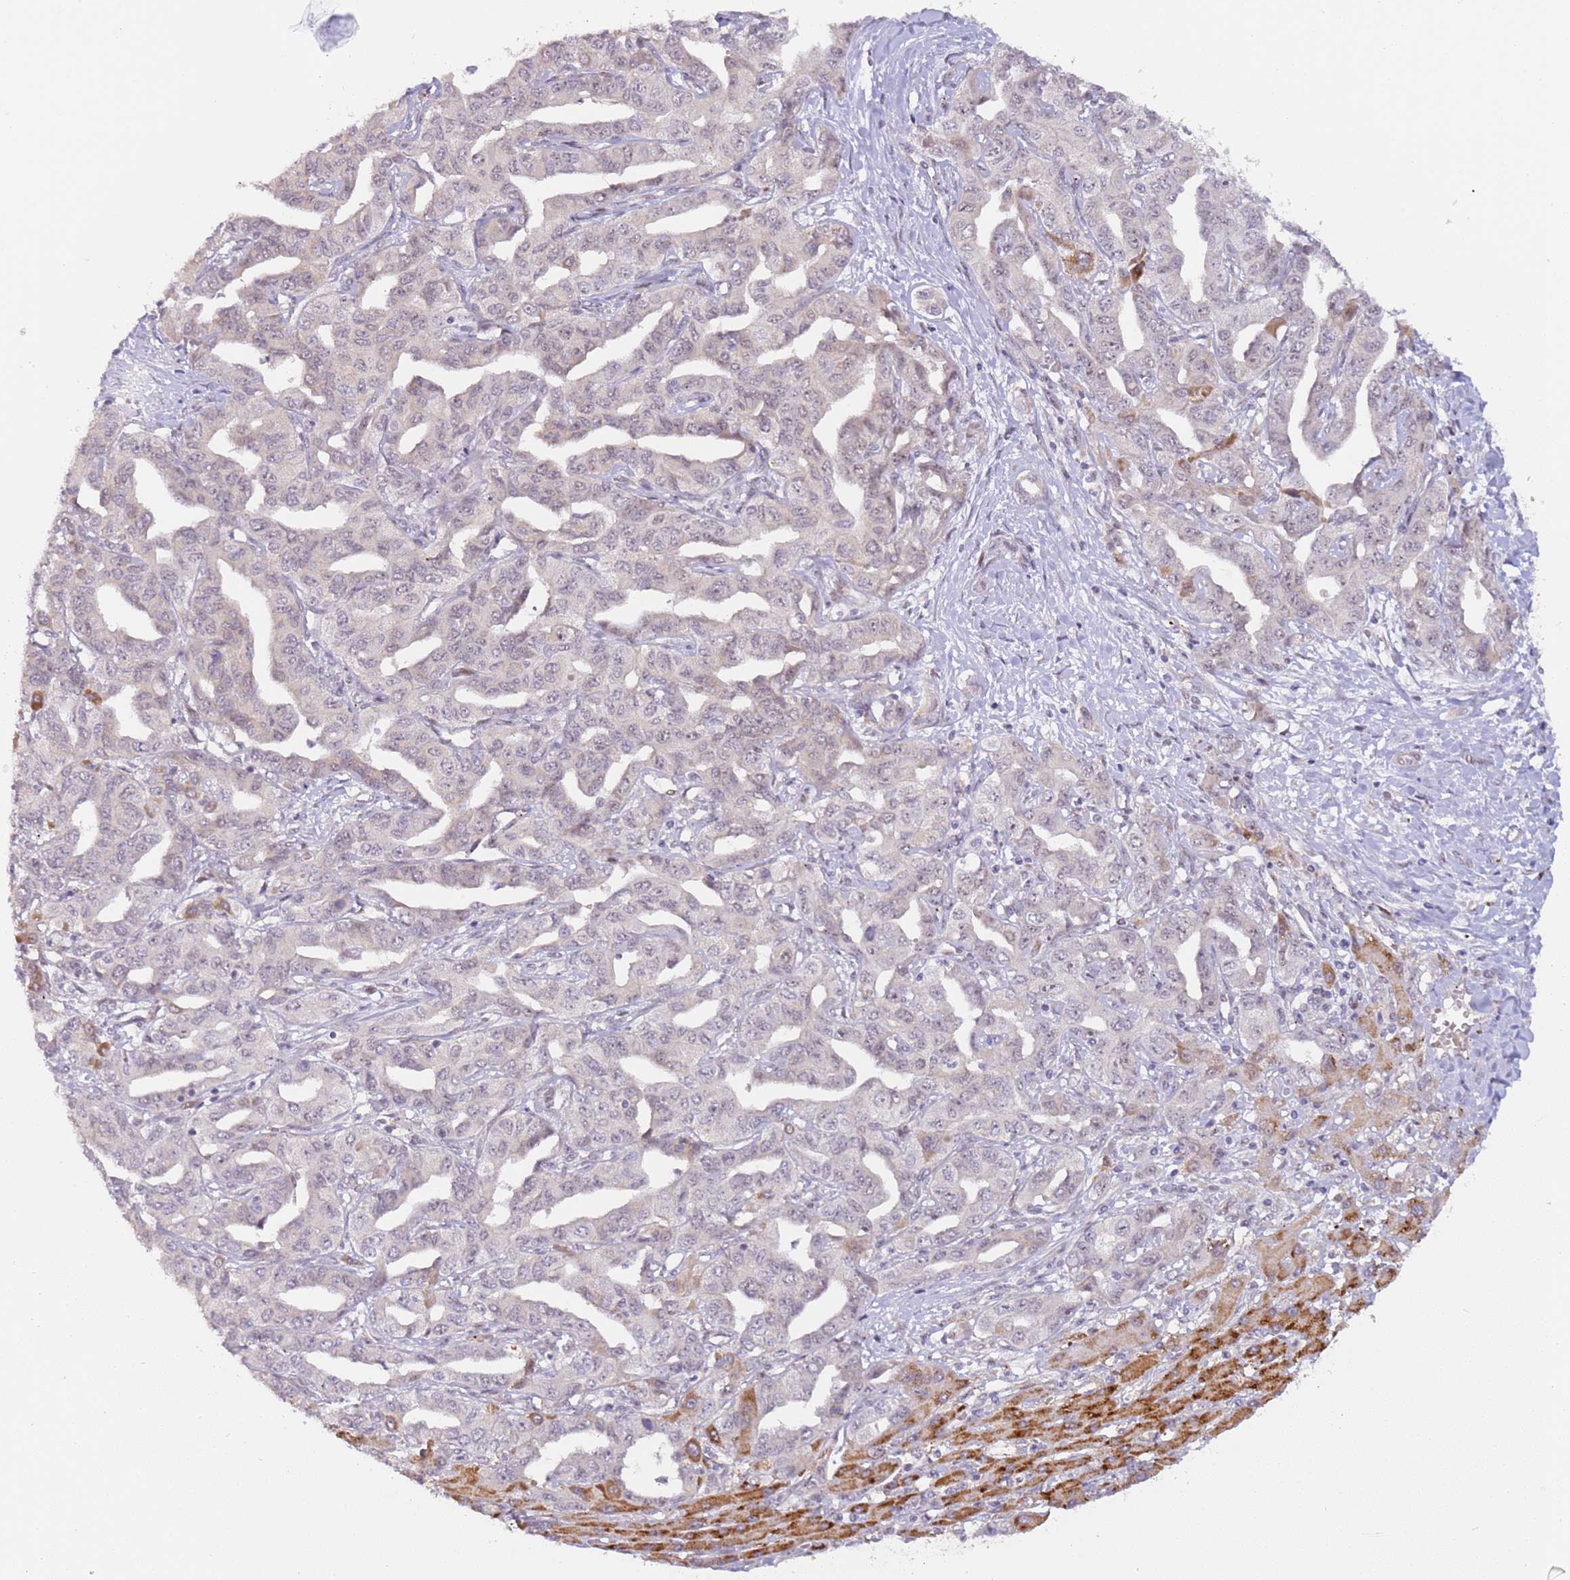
{"staining": {"intensity": "weak", "quantity": "25%-75%", "location": "nuclear"}, "tissue": "liver cancer", "cell_type": "Tumor cells", "image_type": "cancer", "snomed": [{"axis": "morphology", "description": "Cholangiocarcinoma"}, {"axis": "topography", "description": "Liver"}], "caption": "Immunohistochemical staining of liver cancer (cholangiocarcinoma) shows weak nuclear protein expression in approximately 25%-75% of tumor cells. The staining is performed using DAB brown chromogen to label protein expression. The nuclei are counter-stained blue using hematoxylin.", "gene": "LGALSL", "patient": {"sex": "male", "age": 59}}